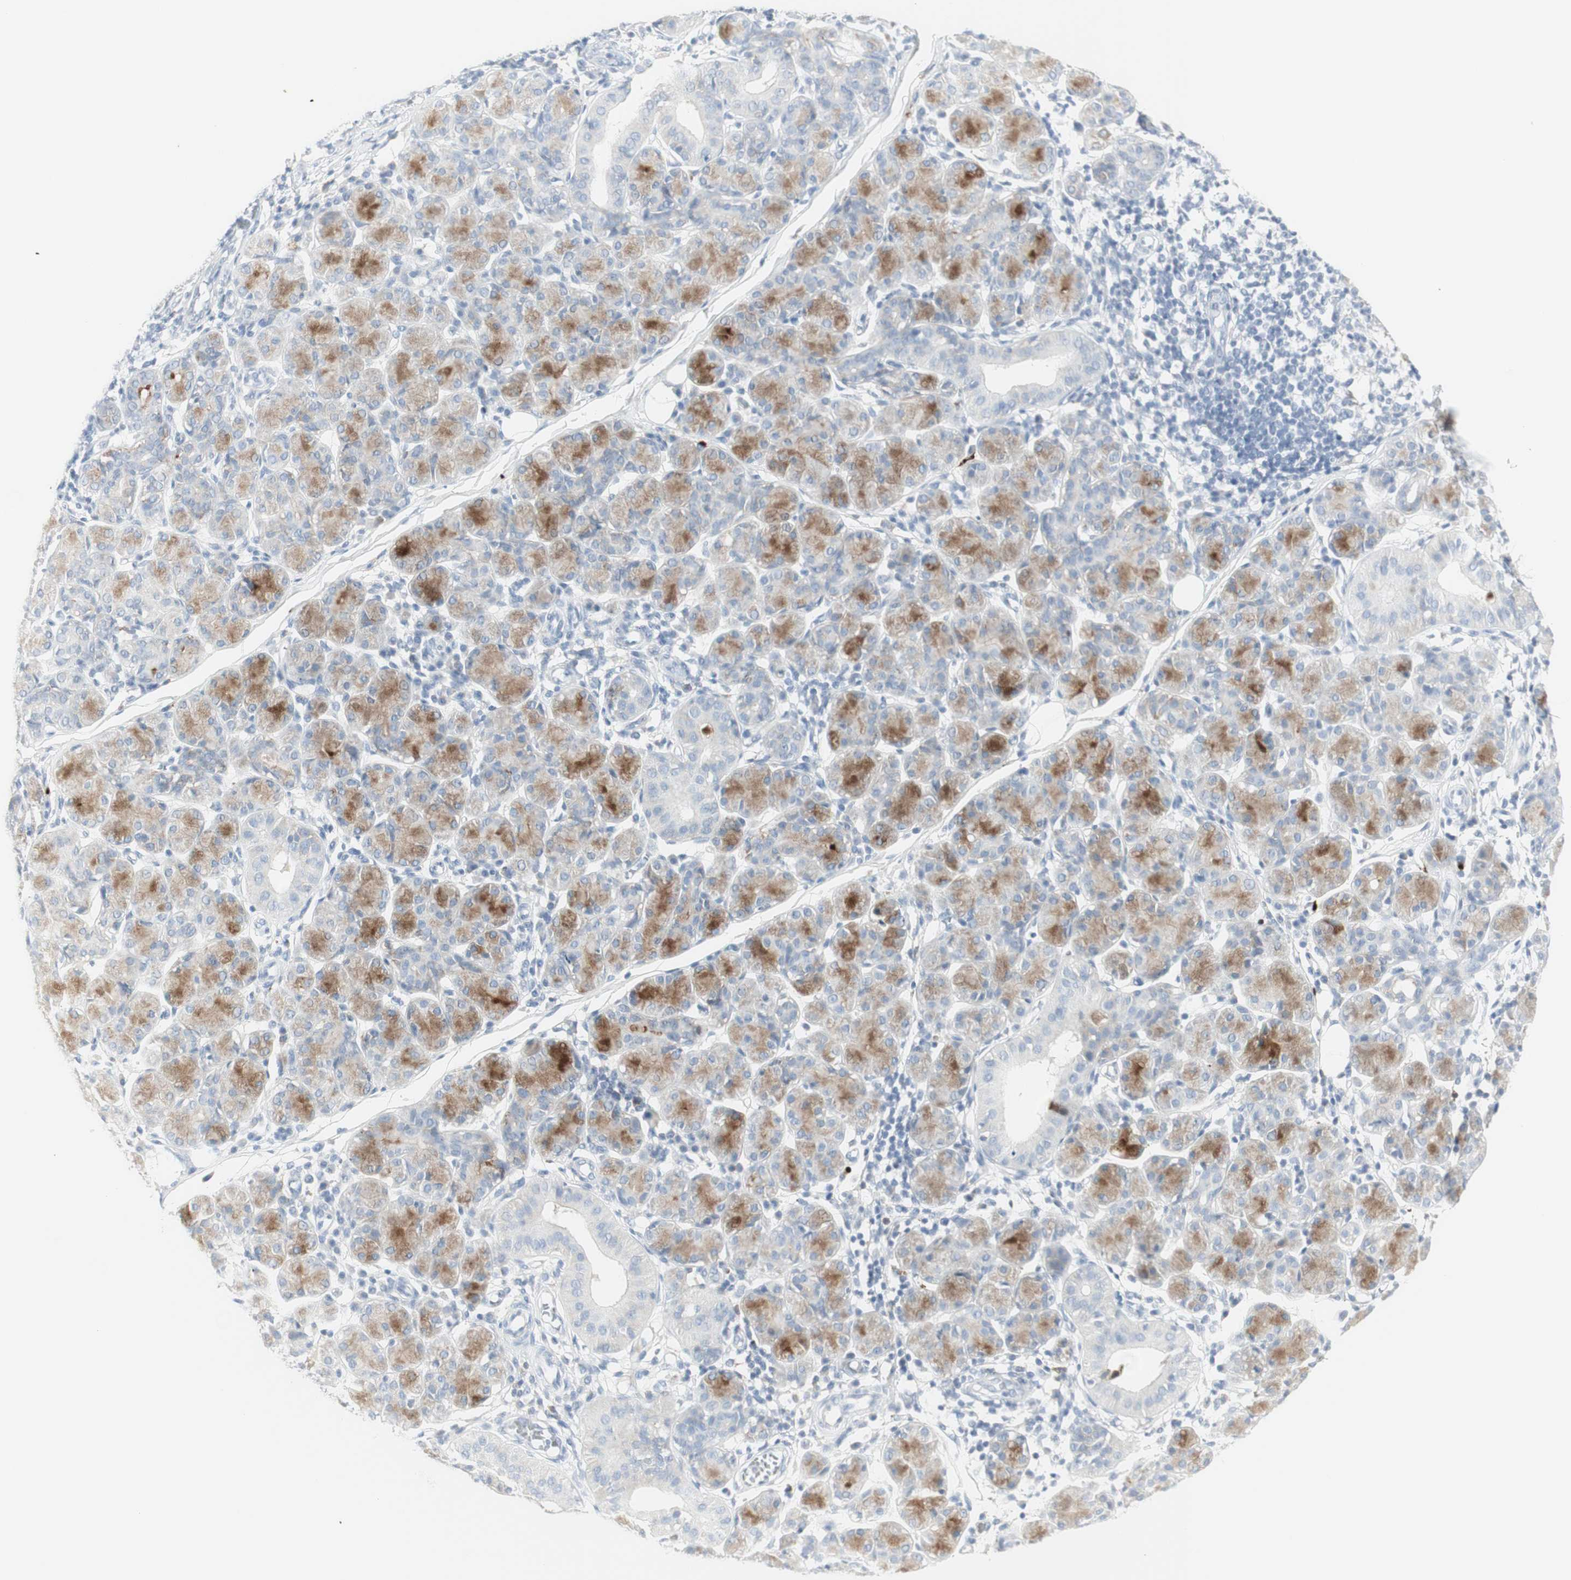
{"staining": {"intensity": "moderate", "quantity": "25%-75%", "location": "cytoplasmic/membranous"}, "tissue": "salivary gland", "cell_type": "Glandular cells", "image_type": "normal", "snomed": [{"axis": "morphology", "description": "Normal tissue, NOS"}, {"axis": "morphology", "description": "Inflammation, NOS"}, {"axis": "topography", "description": "Lymph node"}, {"axis": "topography", "description": "Salivary gland"}], "caption": "A brown stain labels moderate cytoplasmic/membranous expression of a protein in glandular cells of benign human salivary gland. (DAB IHC with brightfield microscopy, high magnification).", "gene": "MDK", "patient": {"sex": "male", "age": 3}}